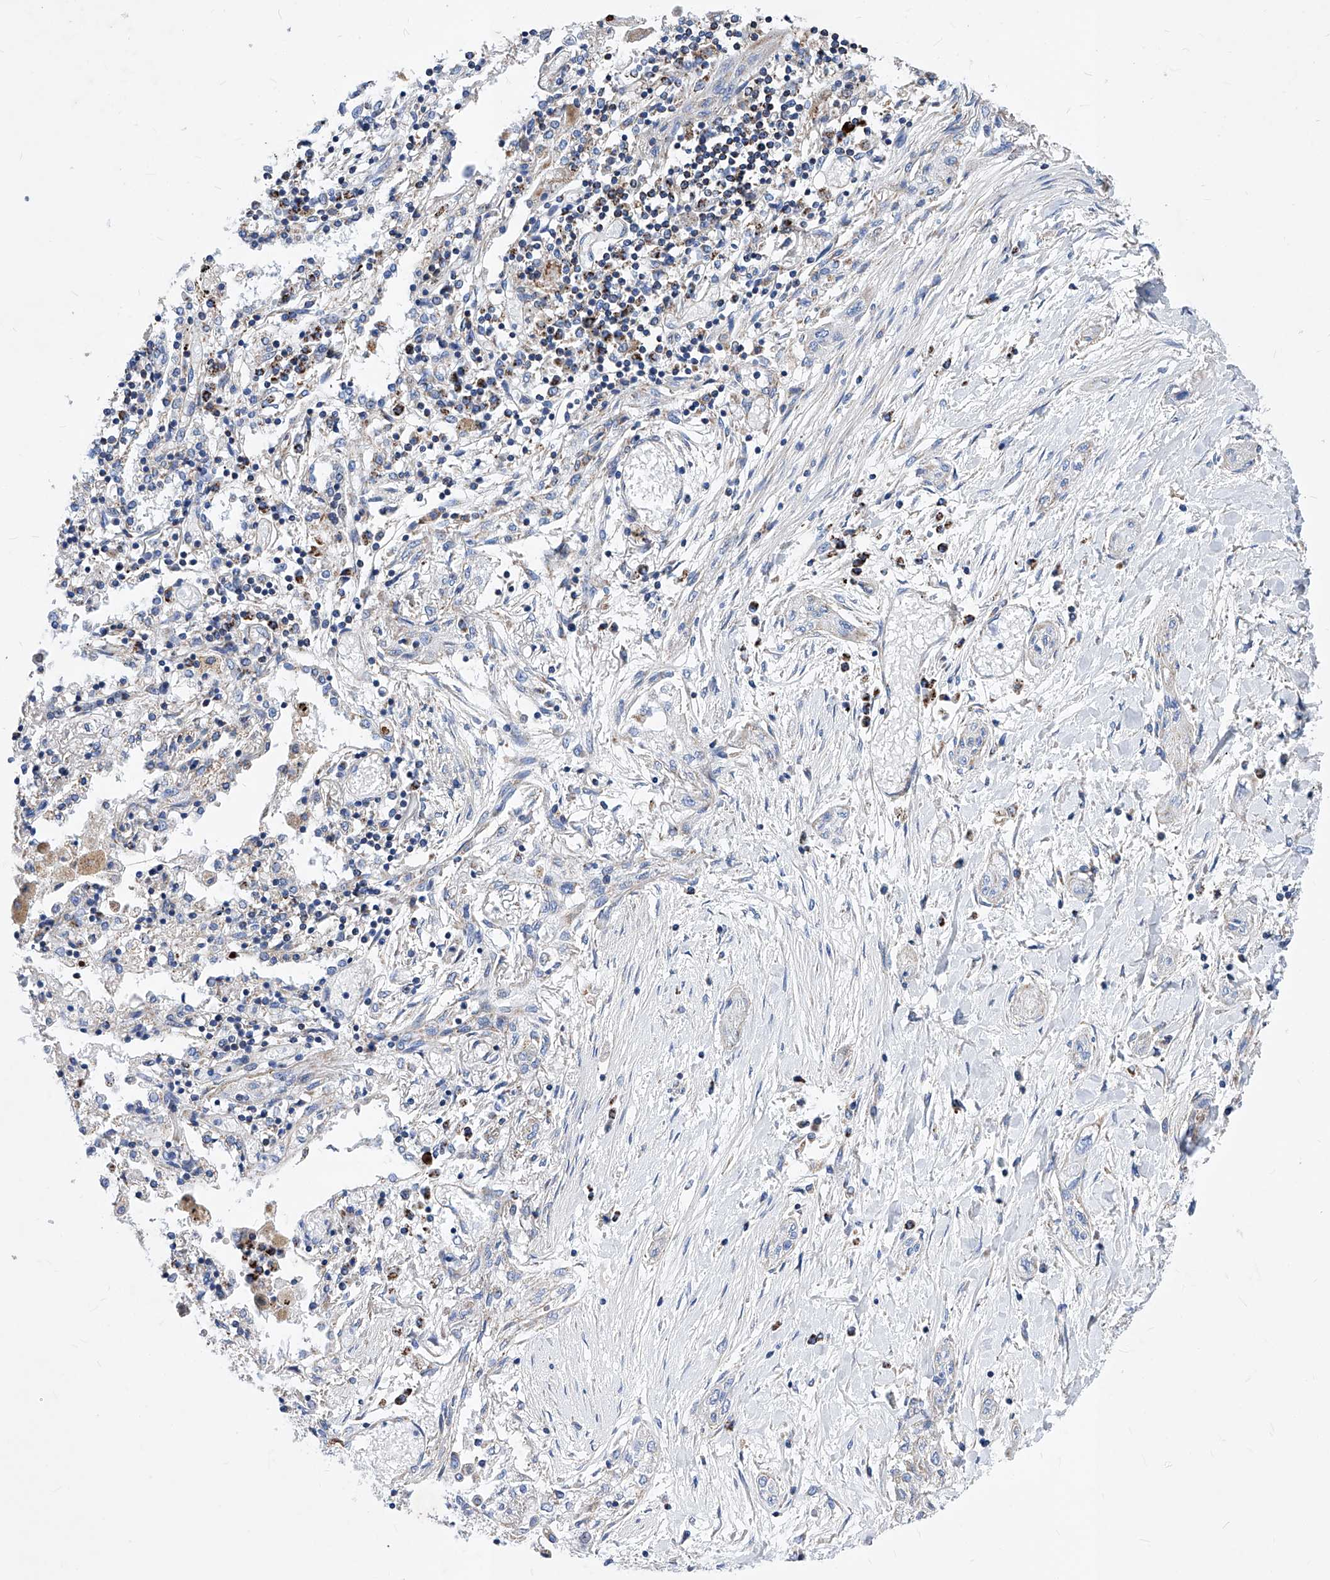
{"staining": {"intensity": "negative", "quantity": "none", "location": "none"}, "tissue": "lung cancer", "cell_type": "Tumor cells", "image_type": "cancer", "snomed": [{"axis": "morphology", "description": "Squamous cell carcinoma, NOS"}, {"axis": "topography", "description": "Lung"}], "caption": "Immunohistochemical staining of lung cancer (squamous cell carcinoma) exhibits no significant expression in tumor cells.", "gene": "HRNR", "patient": {"sex": "female", "age": 47}}